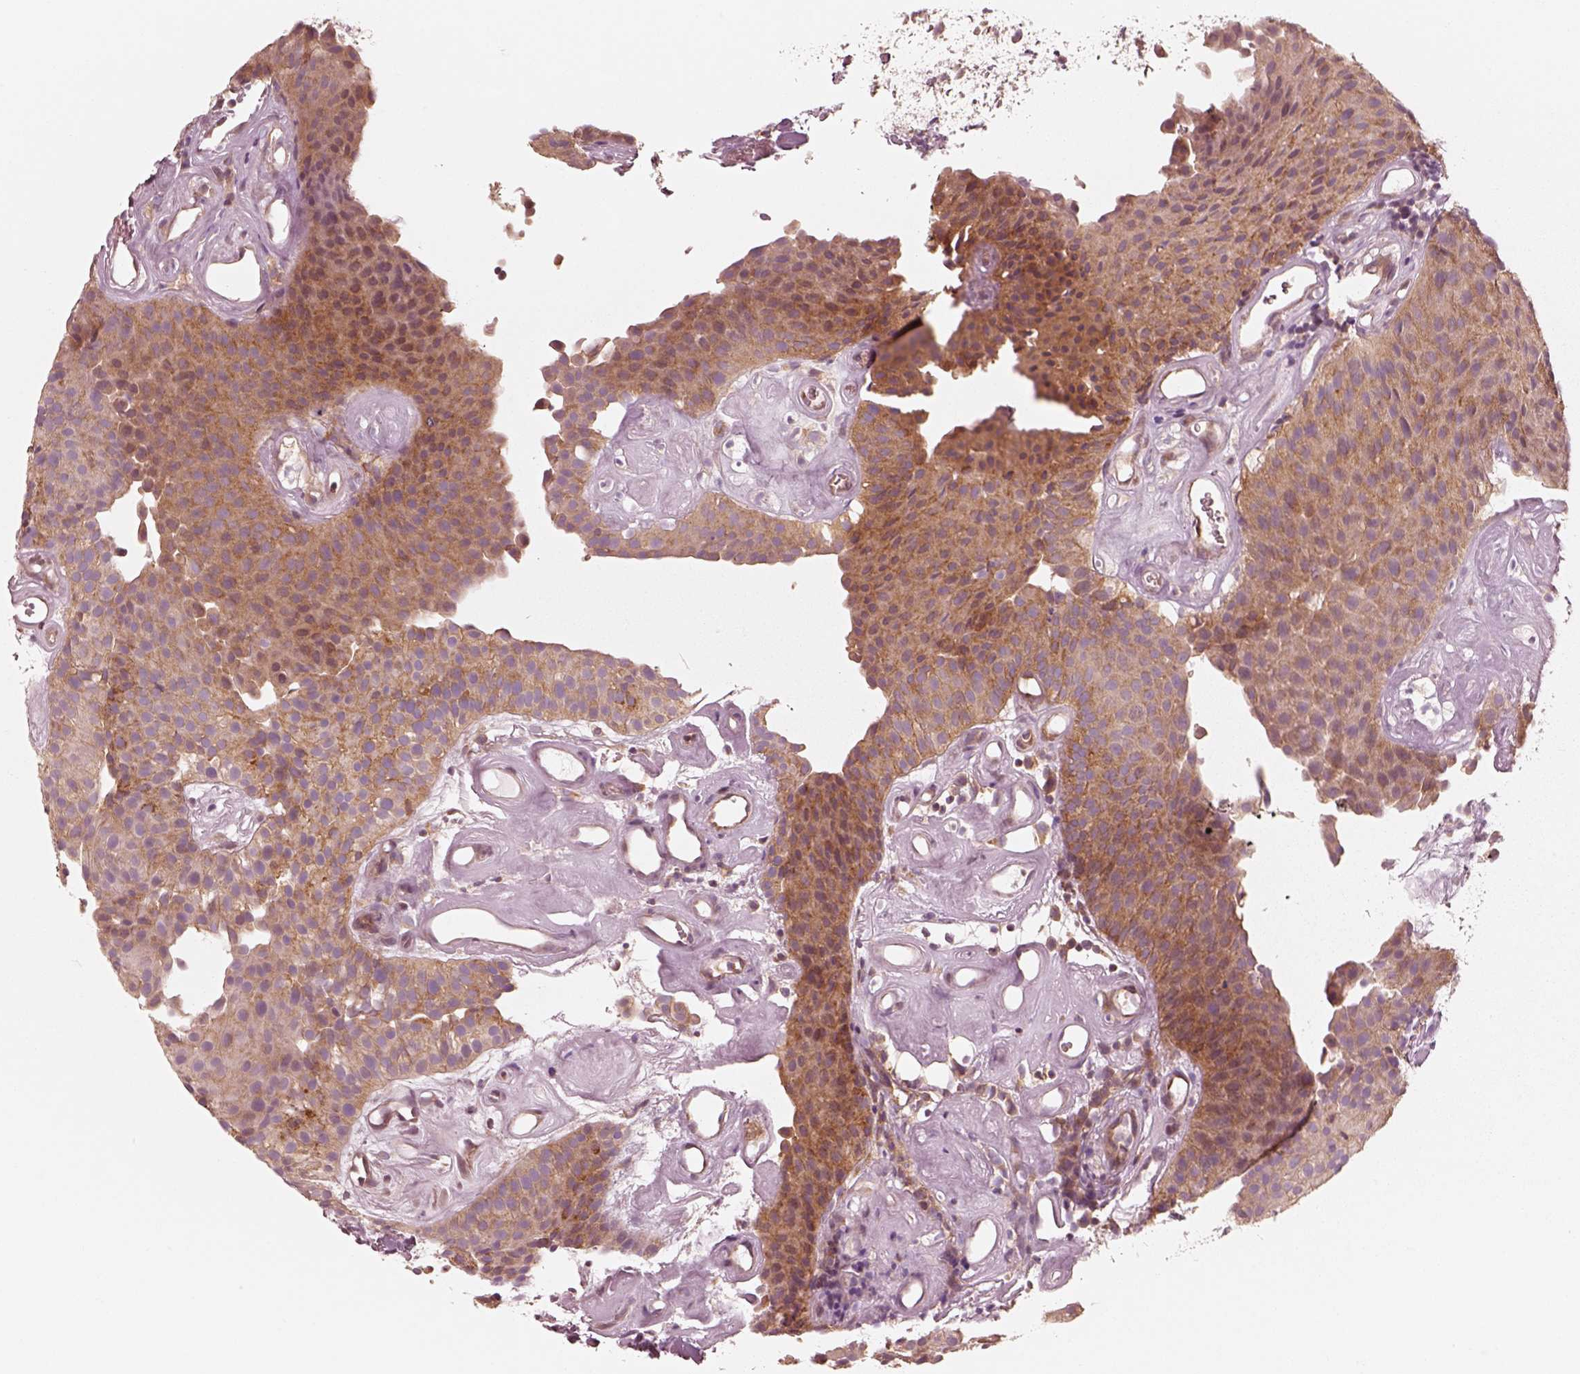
{"staining": {"intensity": "moderate", "quantity": ">75%", "location": "cytoplasmic/membranous"}, "tissue": "urothelial cancer", "cell_type": "Tumor cells", "image_type": "cancer", "snomed": [{"axis": "morphology", "description": "Urothelial carcinoma, Low grade"}, {"axis": "topography", "description": "Urinary bladder"}], "caption": "A brown stain highlights moderate cytoplasmic/membranous staining of a protein in low-grade urothelial carcinoma tumor cells. Nuclei are stained in blue.", "gene": "CNOT2", "patient": {"sex": "female", "age": 87}}